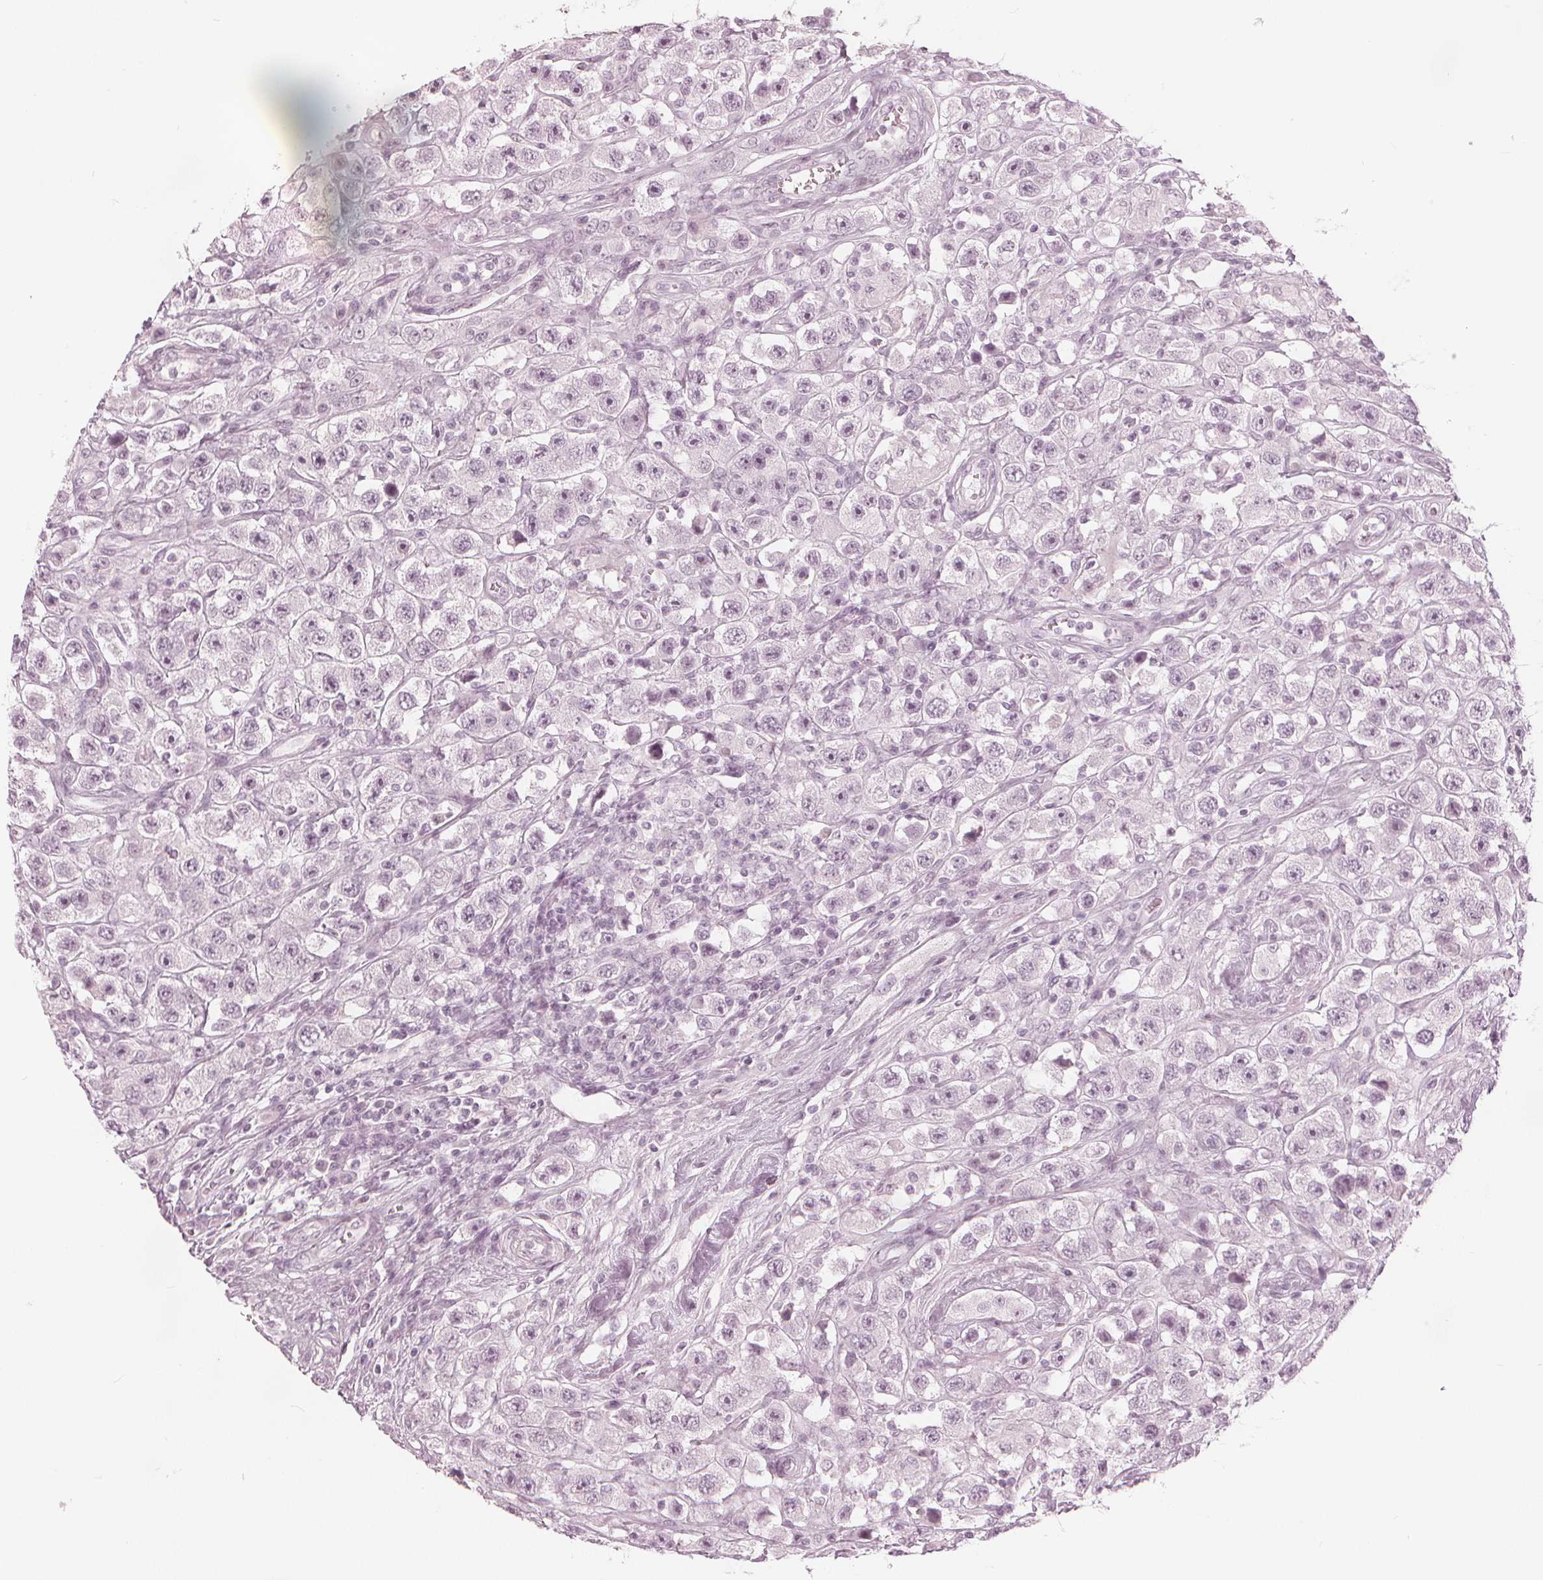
{"staining": {"intensity": "negative", "quantity": "none", "location": "none"}, "tissue": "testis cancer", "cell_type": "Tumor cells", "image_type": "cancer", "snomed": [{"axis": "morphology", "description": "Seminoma, NOS"}, {"axis": "topography", "description": "Testis"}], "caption": "IHC photomicrograph of neoplastic tissue: human testis seminoma stained with DAB exhibits no significant protein expression in tumor cells. (IHC, brightfield microscopy, high magnification).", "gene": "PAEP", "patient": {"sex": "male", "age": 45}}